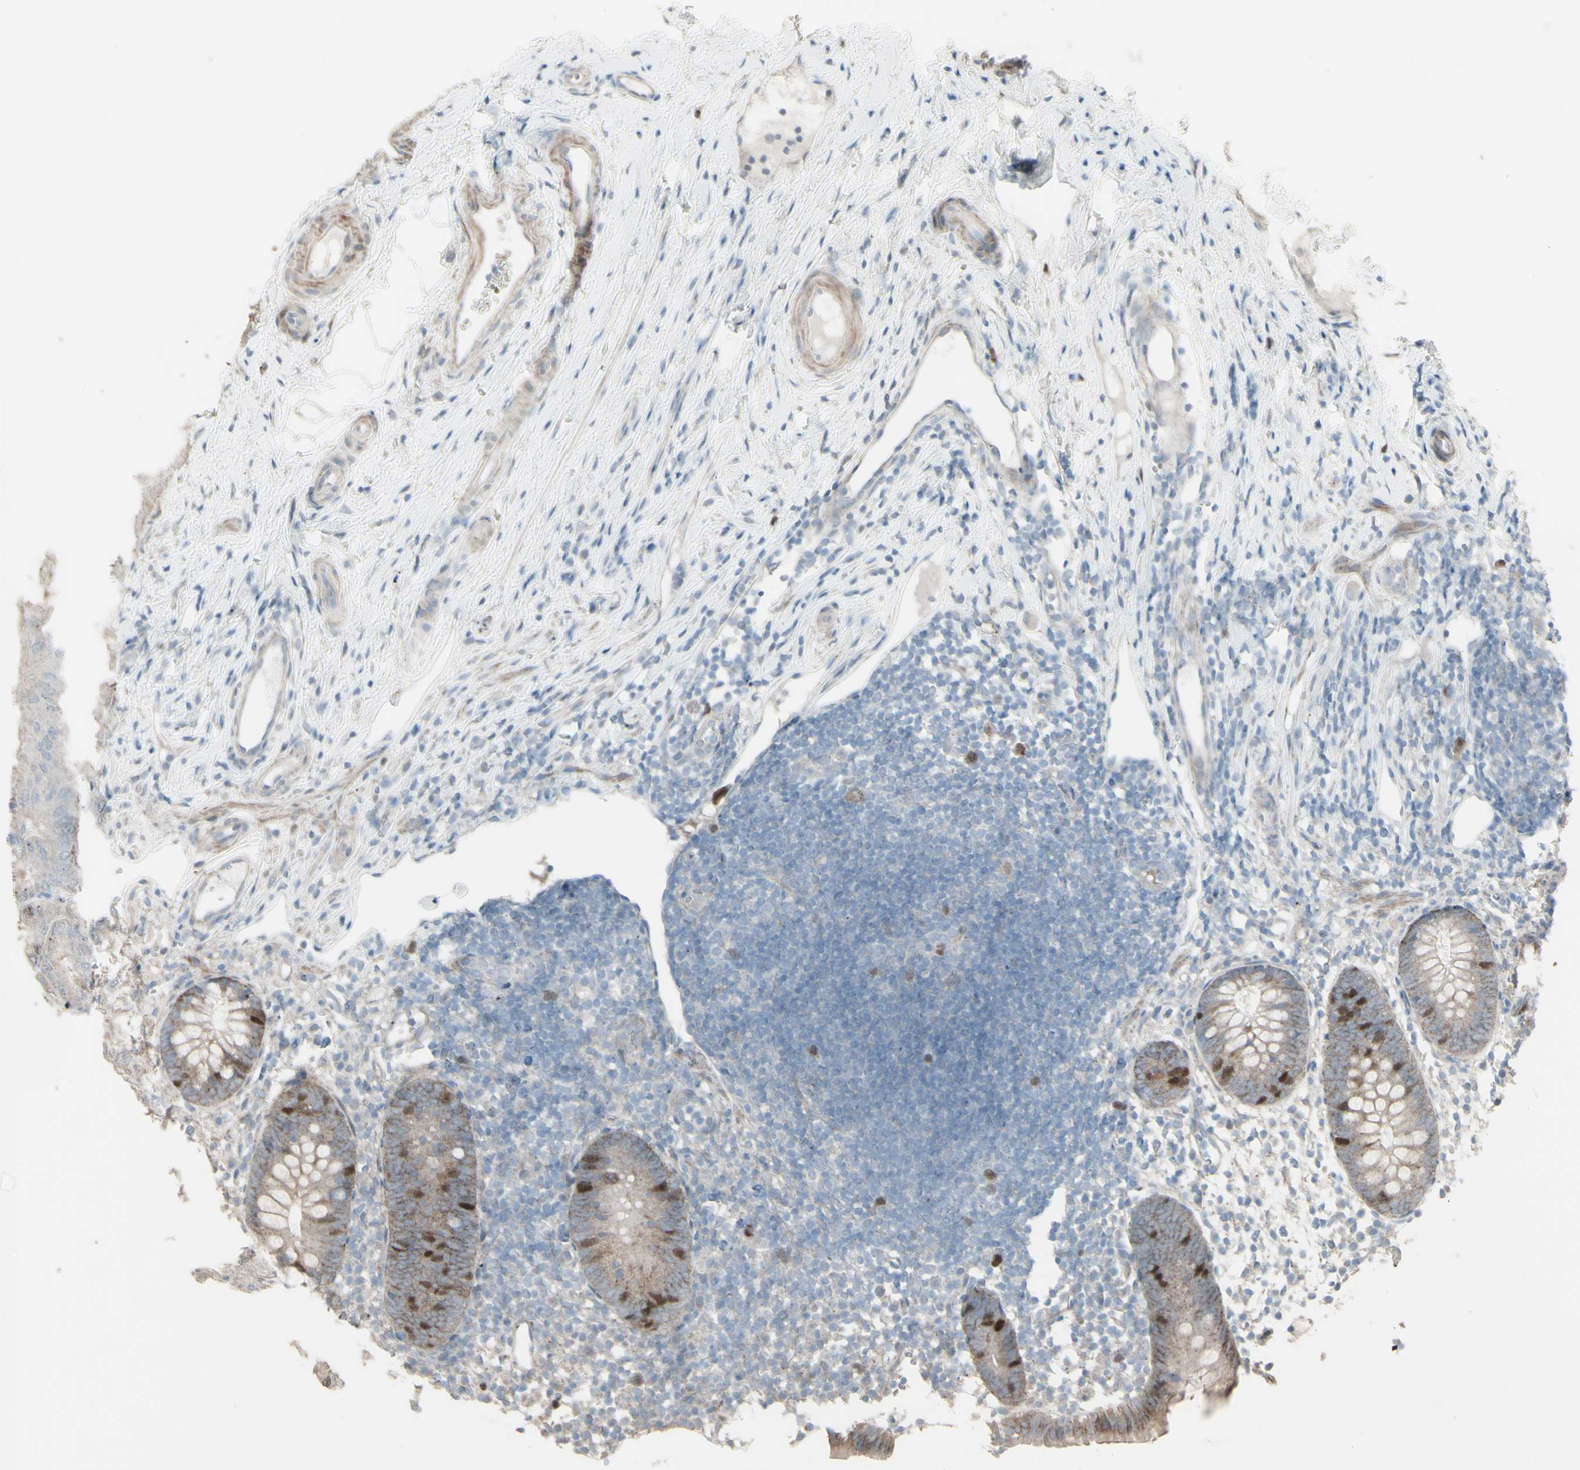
{"staining": {"intensity": "moderate", "quantity": "<25%", "location": "cytoplasmic/membranous,nuclear"}, "tissue": "appendix", "cell_type": "Glandular cells", "image_type": "normal", "snomed": [{"axis": "morphology", "description": "Normal tissue, NOS"}, {"axis": "topography", "description": "Appendix"}], "caption": "IHC staining of benign appendix, which demonstrates low levels of moderate cytoplasmic/membranous,nuclear positivity in about <25% of glandular cells indicating moderate cytoplasmic/membranous,nuclear protein staining. The staining was performed using DAB (brown) for protein detection and nuclei were counterstained in hematoxylin (blue).", "gene": "GMNN", "patient": {"sex": "female", "age": 20}}